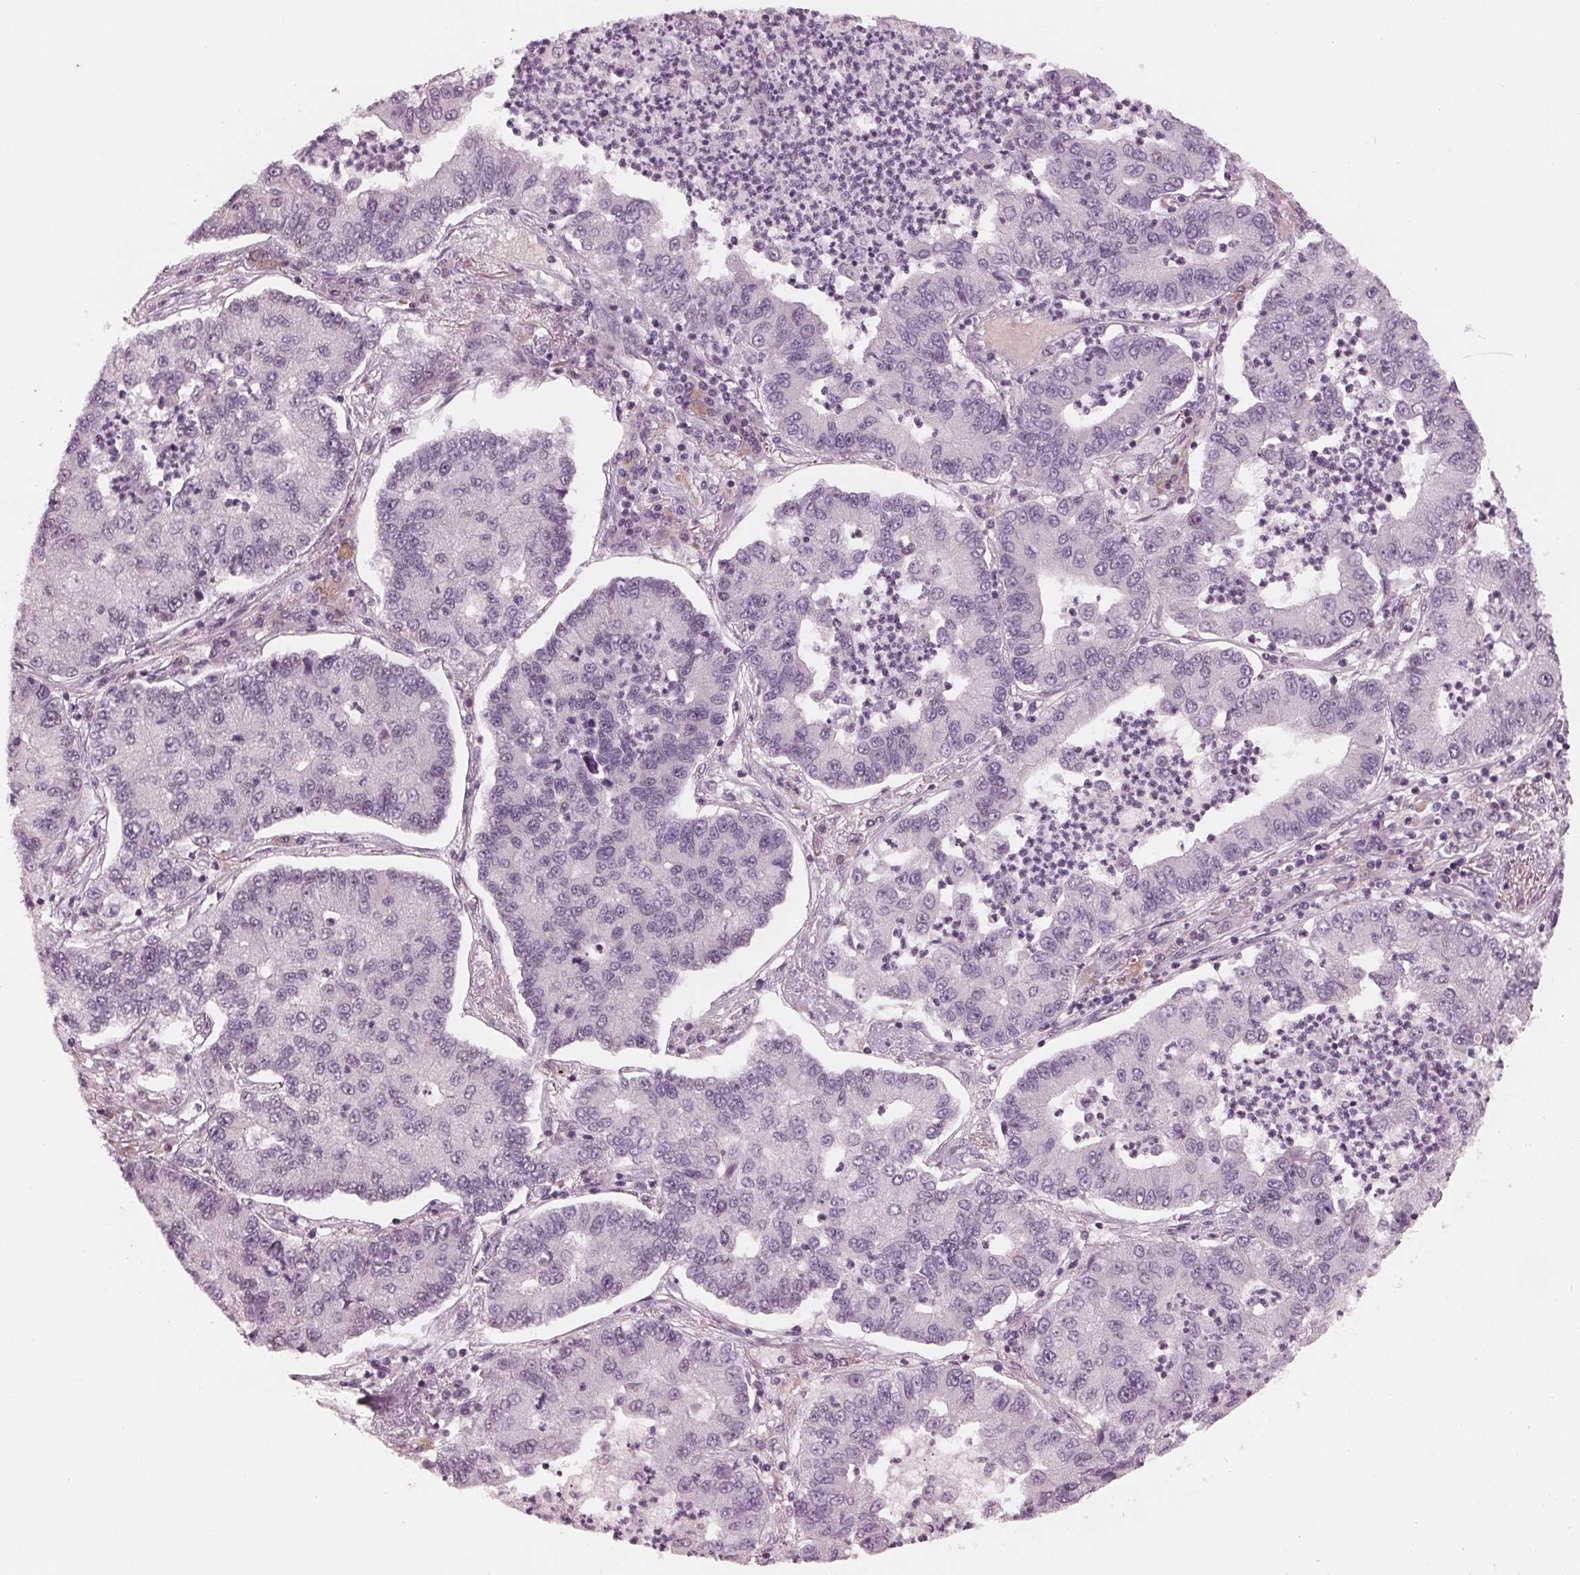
{"staining": {"intensity": "weak", "quantity": "<25%", "location": "nuclear"}, "tissue": "lung cancer", "cell_type": "Tumor cells", "image_type": "cancer", "snomed": [{"axis": "morphology", "description": "Adenocarcinoma, NOS"}, {"axis": "topography", "description": "Lung"}], "caption": "High magnification brightfield microscopy of lung cancer stained with DAB (3,3'-diaminobenzidine) (brown) and counterstained with hematoxylin (blue): tumor cells show no significant staining.", "gene": "DNMT3L", "patient": {"sex": "female", "age": 57}}